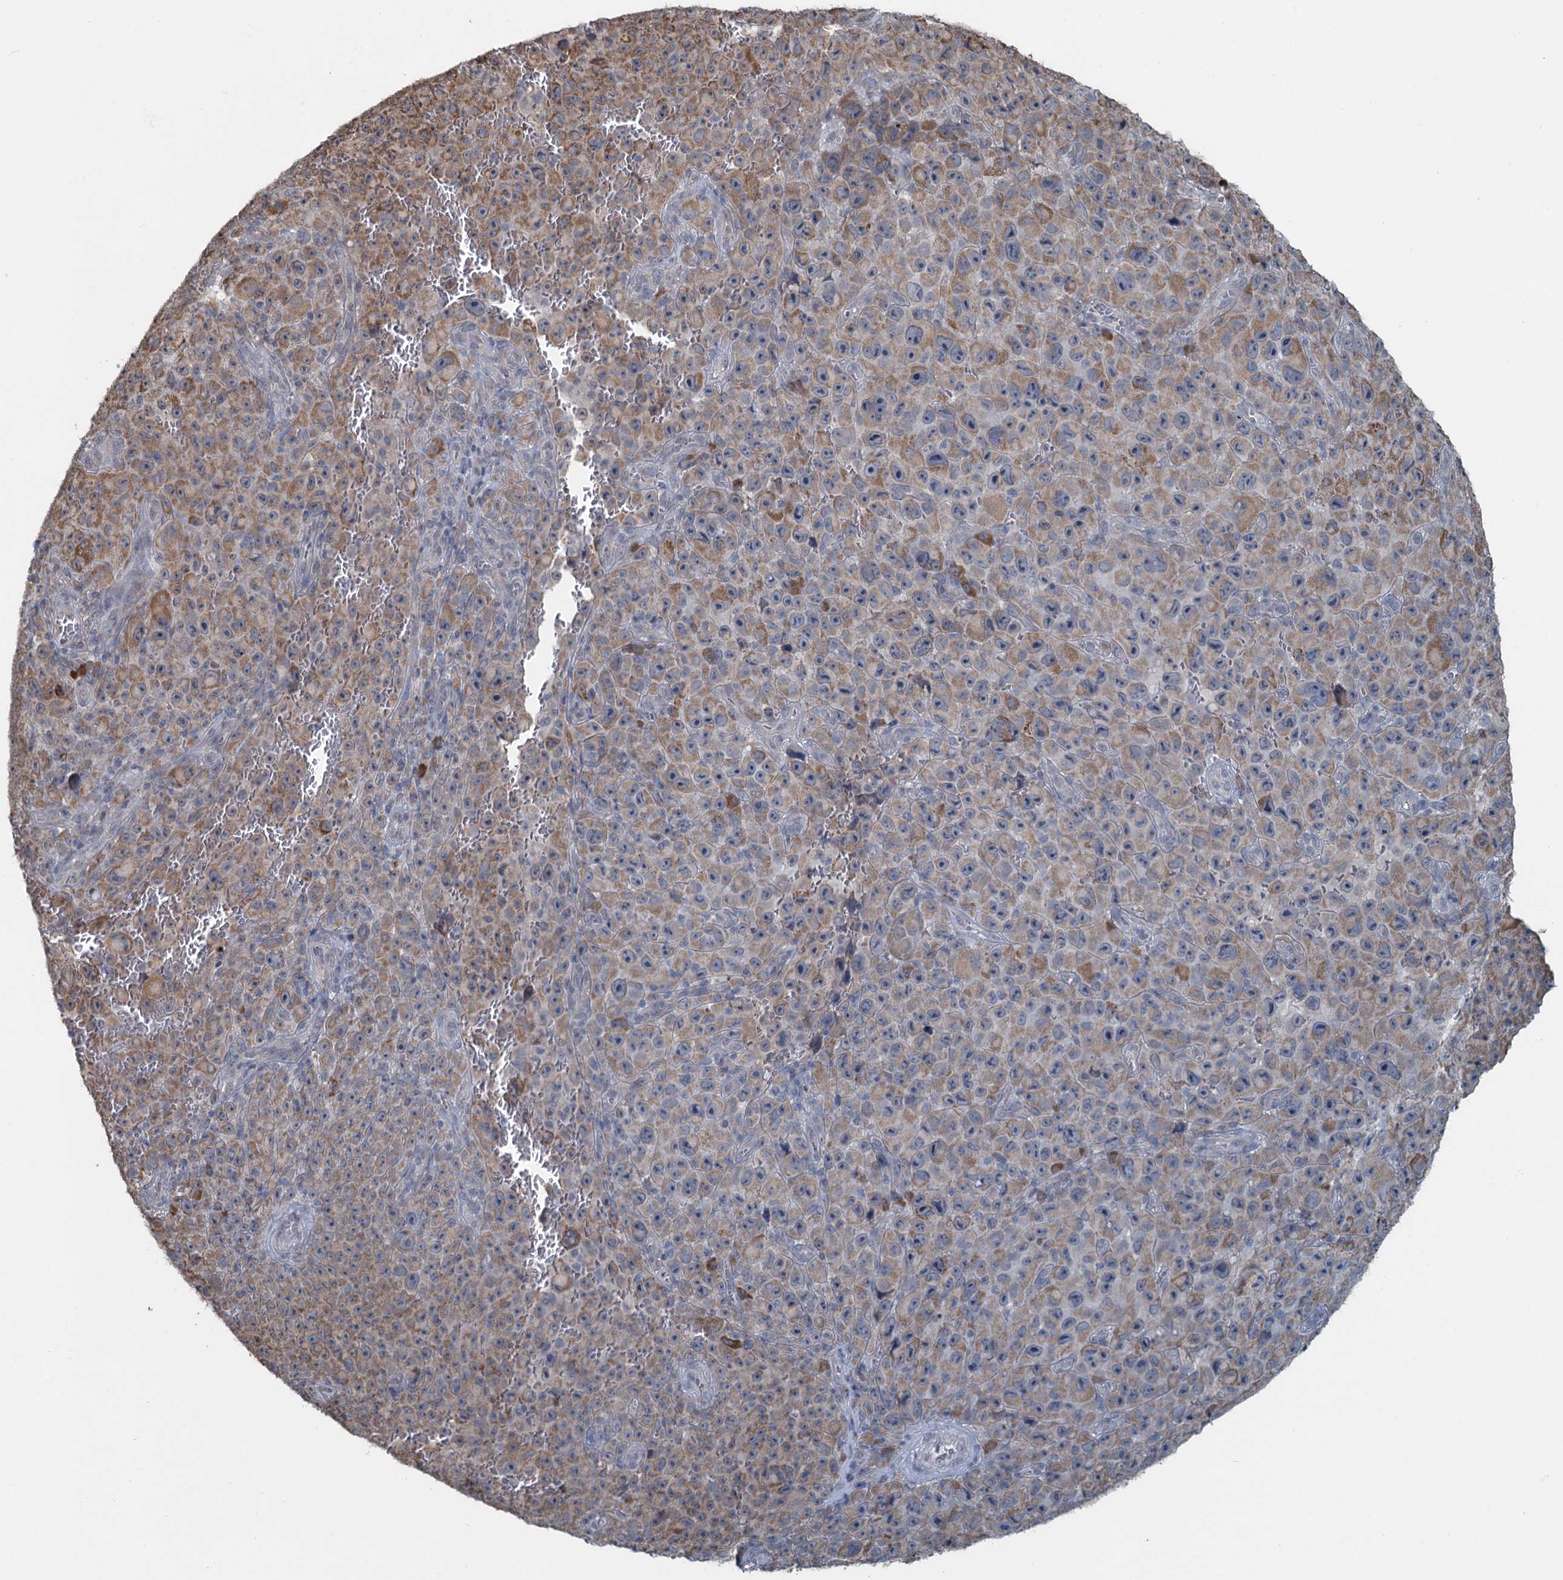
{"staining": {"intensity": "moderate", "quantity": "<25%", "location": "cytoplasmic/membranous"}, "tissue": "melanoma", "cell_type": "Tumor cells", "image_type": "cancer", "snomed": [{"axis": "morphology", "description": "Malignant melanoma, NOS"}, {"axis": "topography", "description": "Skin"}], "caption": "Tumor cells display moderate cytoplasmic/membranous staining in approximately <25% of cells in melanoma. (Brightfield microscopy of DAB IHC at high magnification).", "gene": "TEX35", "patient": {"sex": "female", "age": 82}}